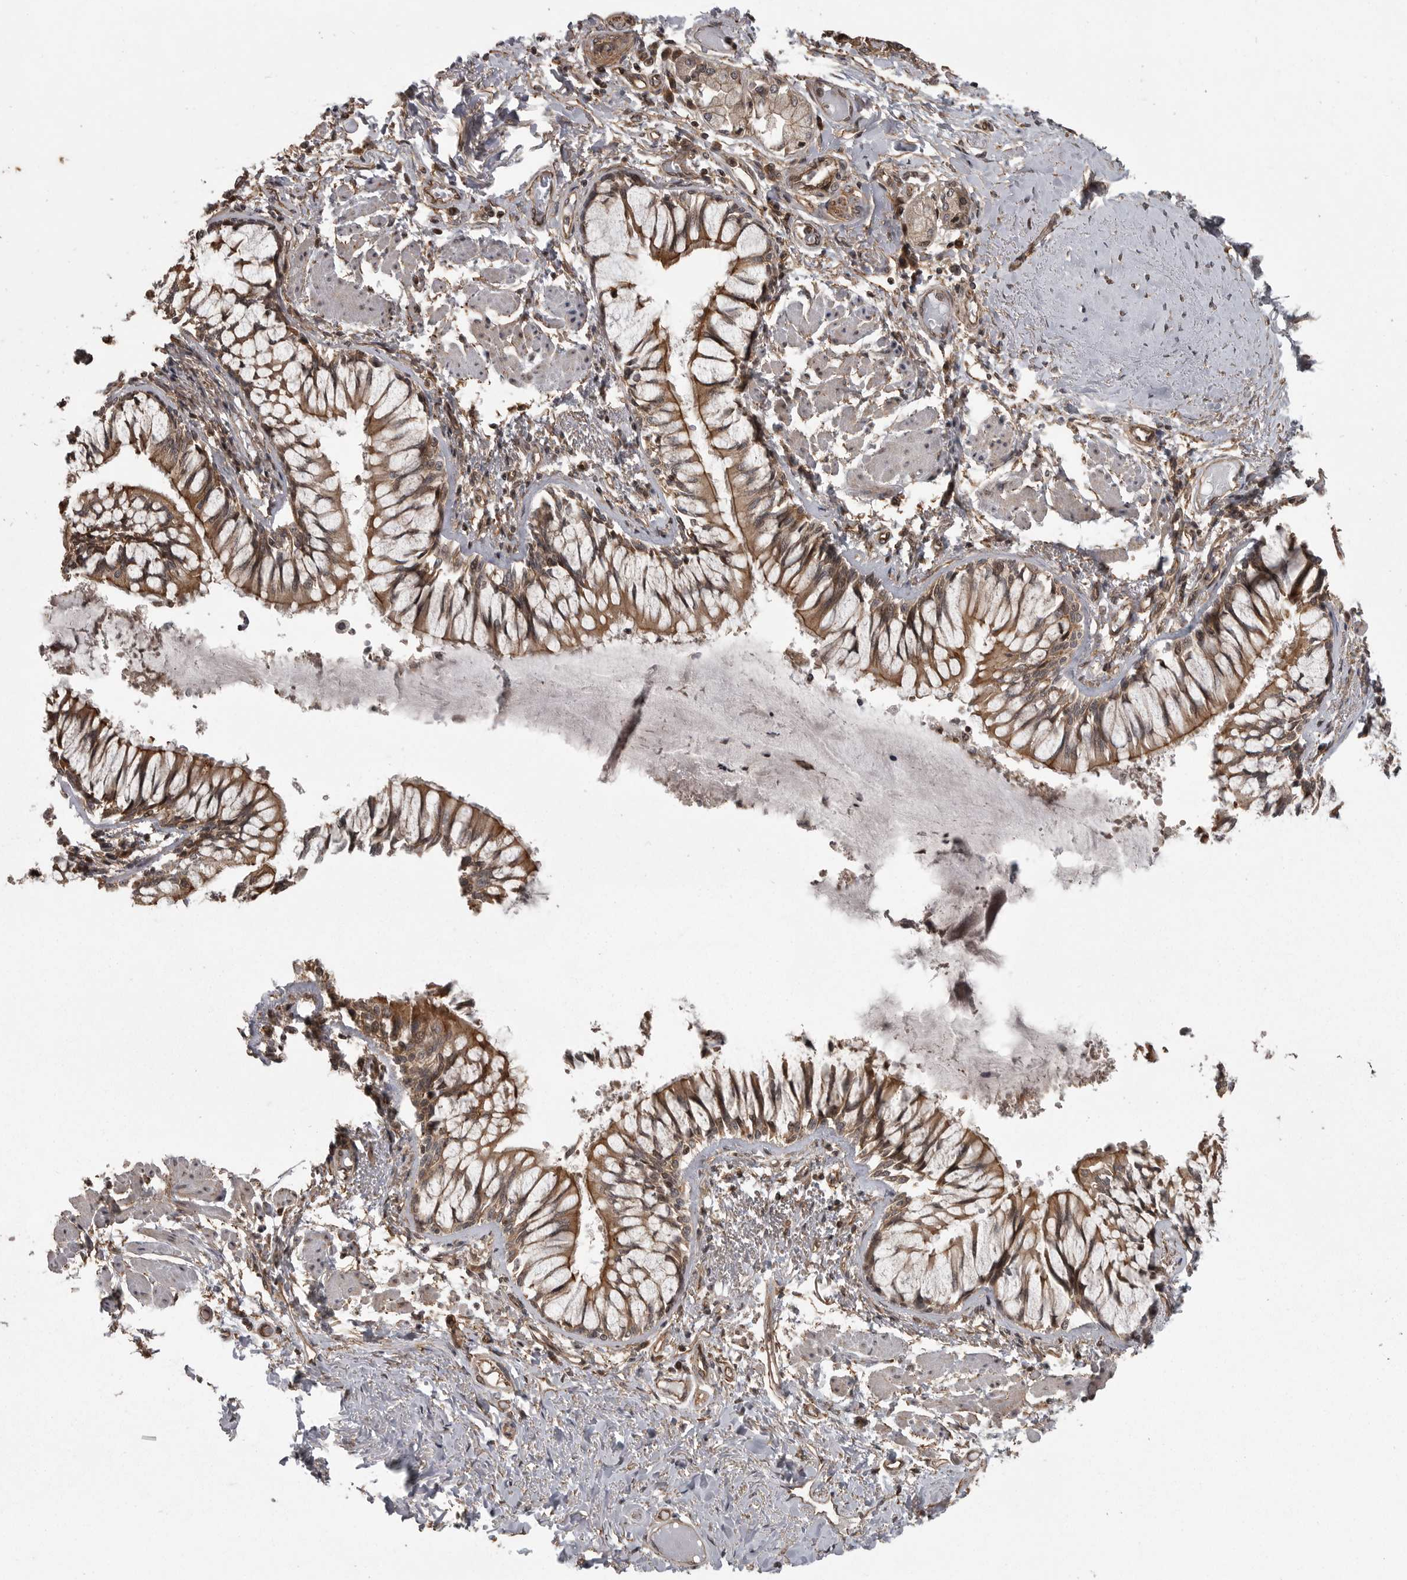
{"staining": {"intensity": "strong", "quantity": ">75%", "location": "cytoplasmic/membranous,nuclear"}, "tissue": "bronchus", "cell_type": "Respiratory epithelial cells", "image_type": "normal", "snomed": [{"axis": "morphology", "description": "Normal tissue, NOS"}, {"axis": "topography", "description": "Cartilage tissue"}, {"axis": "topography", "description": "Bronchus"}, {"axis": "topography", "description": "Lung"}], "caption": "Bronchus stained for a protein shows strong cytoplasmic/membranous,nuclear positivity in respiratory epithelial cells. The protein is stained brown, and the nuclei are stained in blue (DAB IHC with brightfield microscopy, high magnification).", "gene": "DNAJC8", "patient": {"sex": "male", "age": 64}}